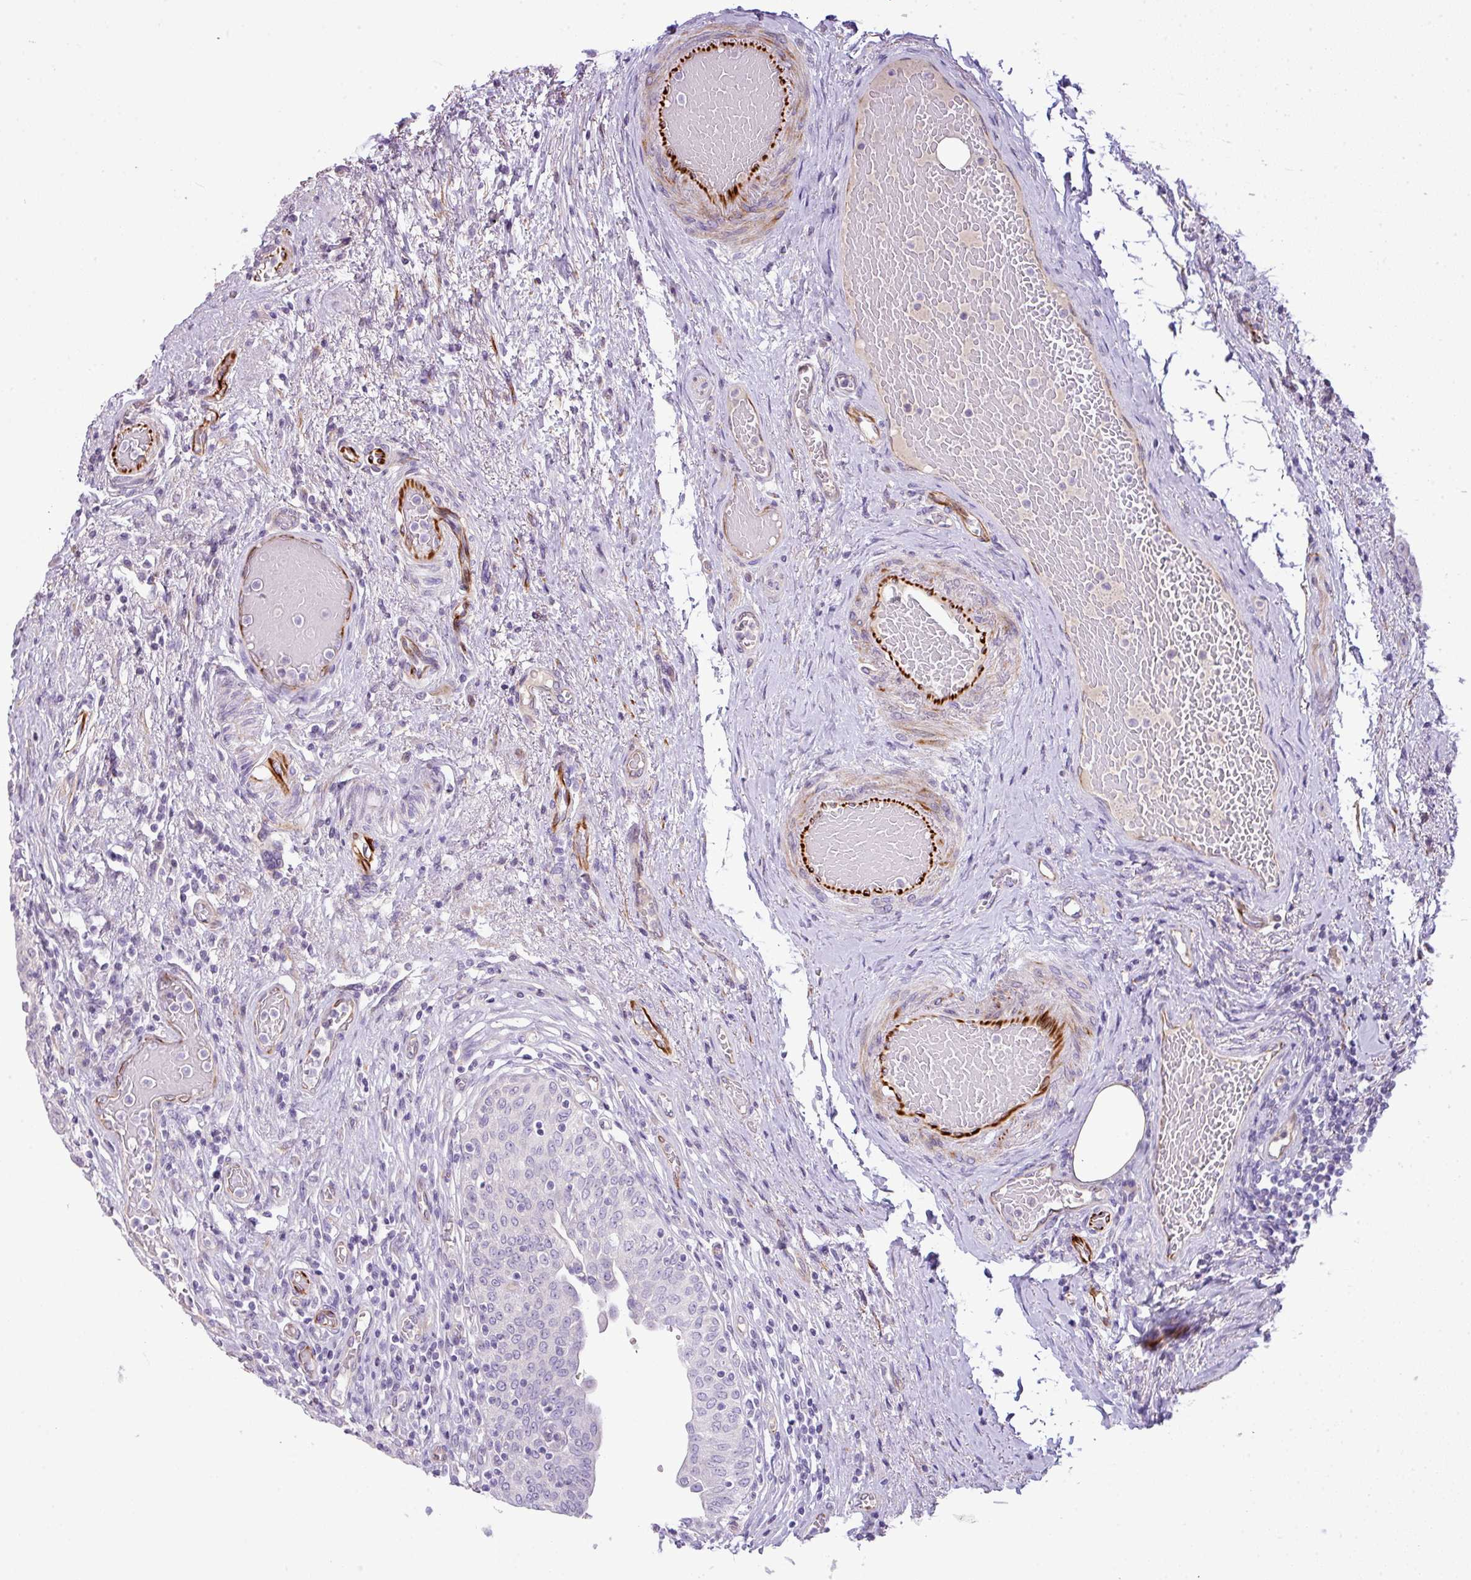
{"staining": {"intensity": "negative", "quantity": "none", "location": "none"}, "tissue": "urinary bladder", "cell_type": "Urothelial cells", "image_type": "normal", "snomed": [{"axis": "morphology", "description": "Normal tissue, NOS"}, {"axis": "topography", "description": "Urinary bladder"}], "caption": "Urinary bladder stained for a protein using immunohistochemistry displays no expression urothelial cells.", "gene": "ENSG00000273748", "patient": {"sex": "male", "age": 71}}